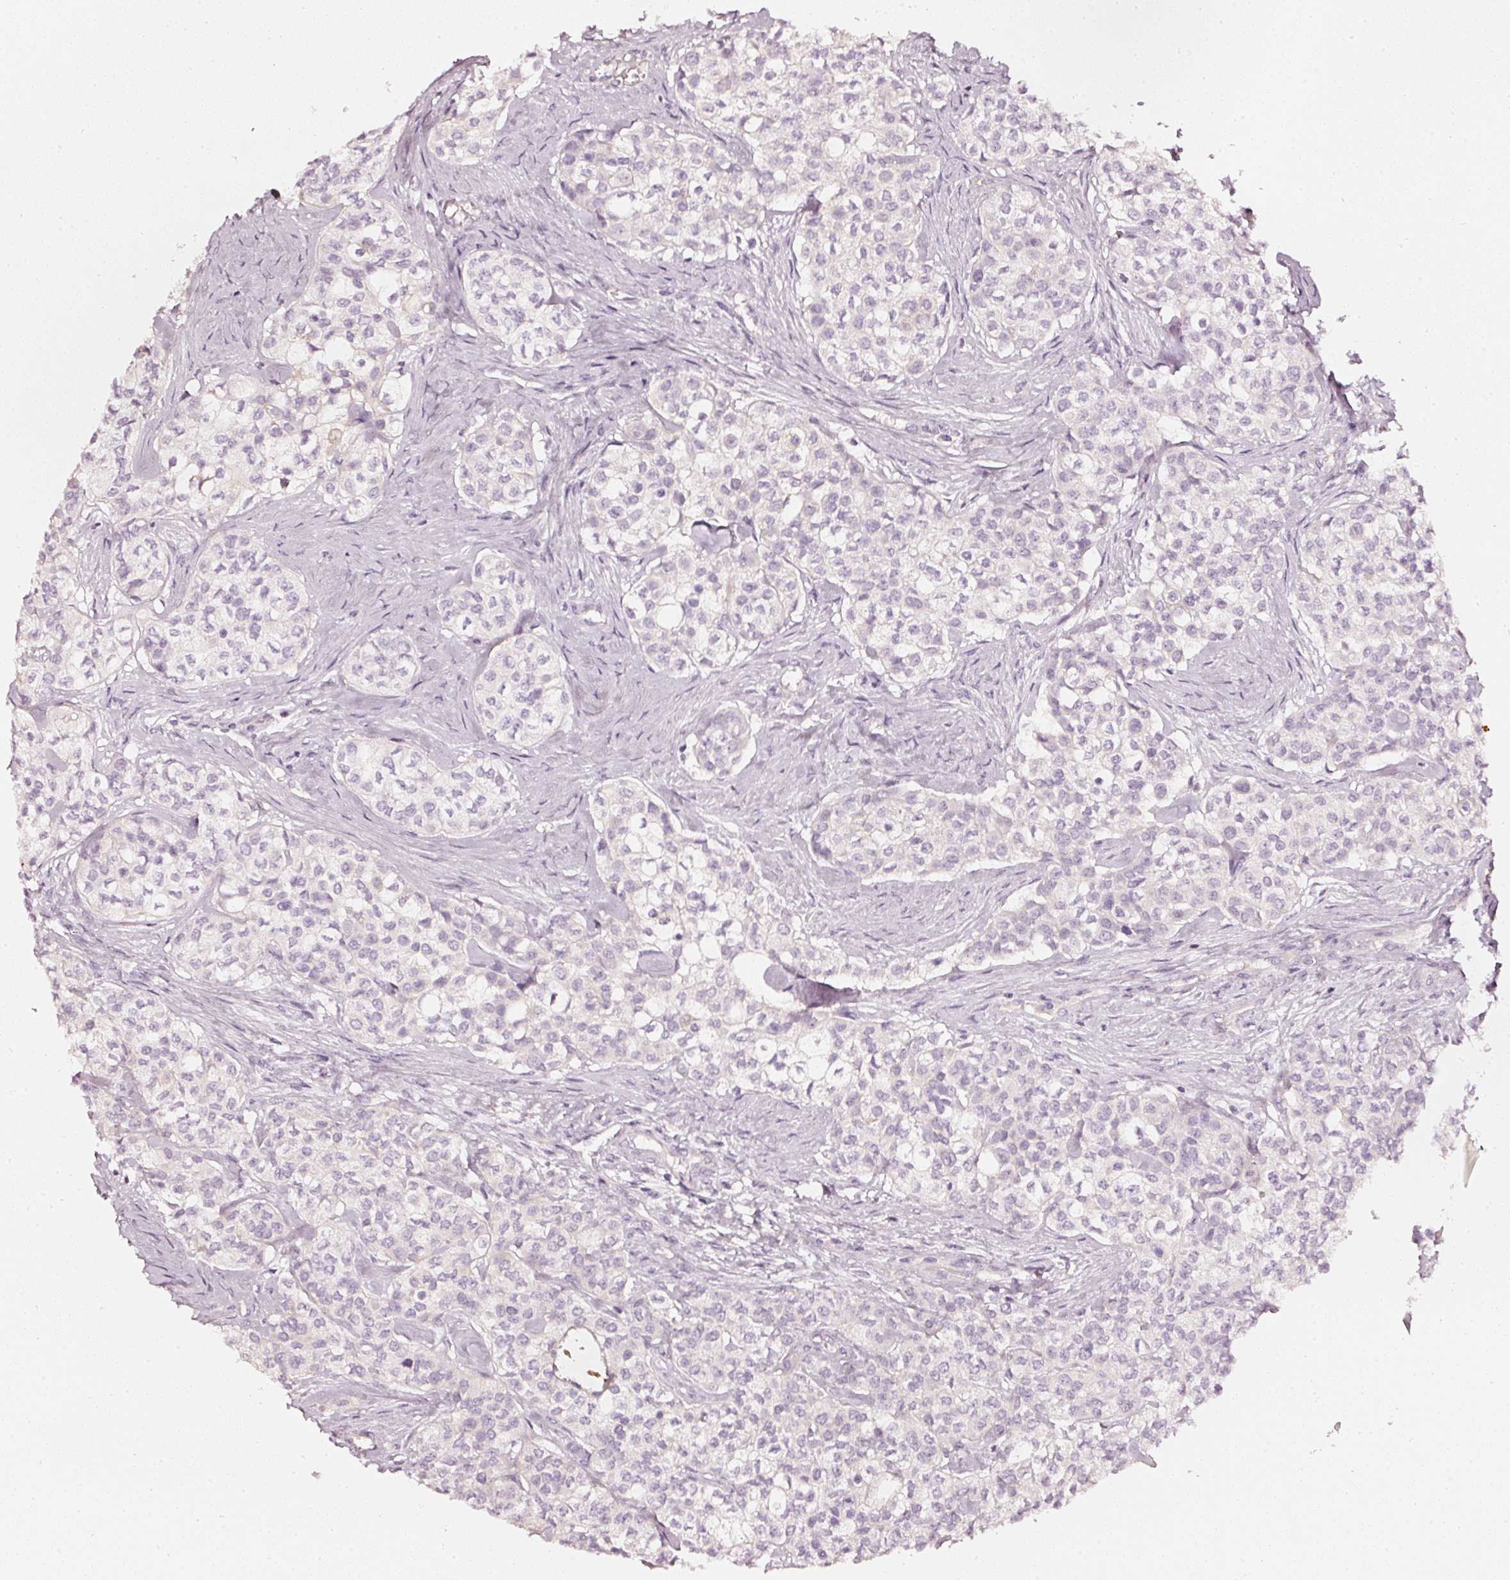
{"staining": {"intensity": "negative", "quantity": "none", "location": "none"}, "tissue": "head and neck cancer", "cell_type": "Tumor cells", "image_type": "cancer", "snomed": [{"axis": "morphology", "description": "Adenocarcinoma, NOS"}, {"axis": "topography", "description": "Head-Neck"}], "caption": "Immunohistochemistry (IHC) of head and neck cancer (adenocarcinoma) exhibits no positivity in tumor cells.", "gene": "CNP", "patient": {"sex": "male", "age": 81}}